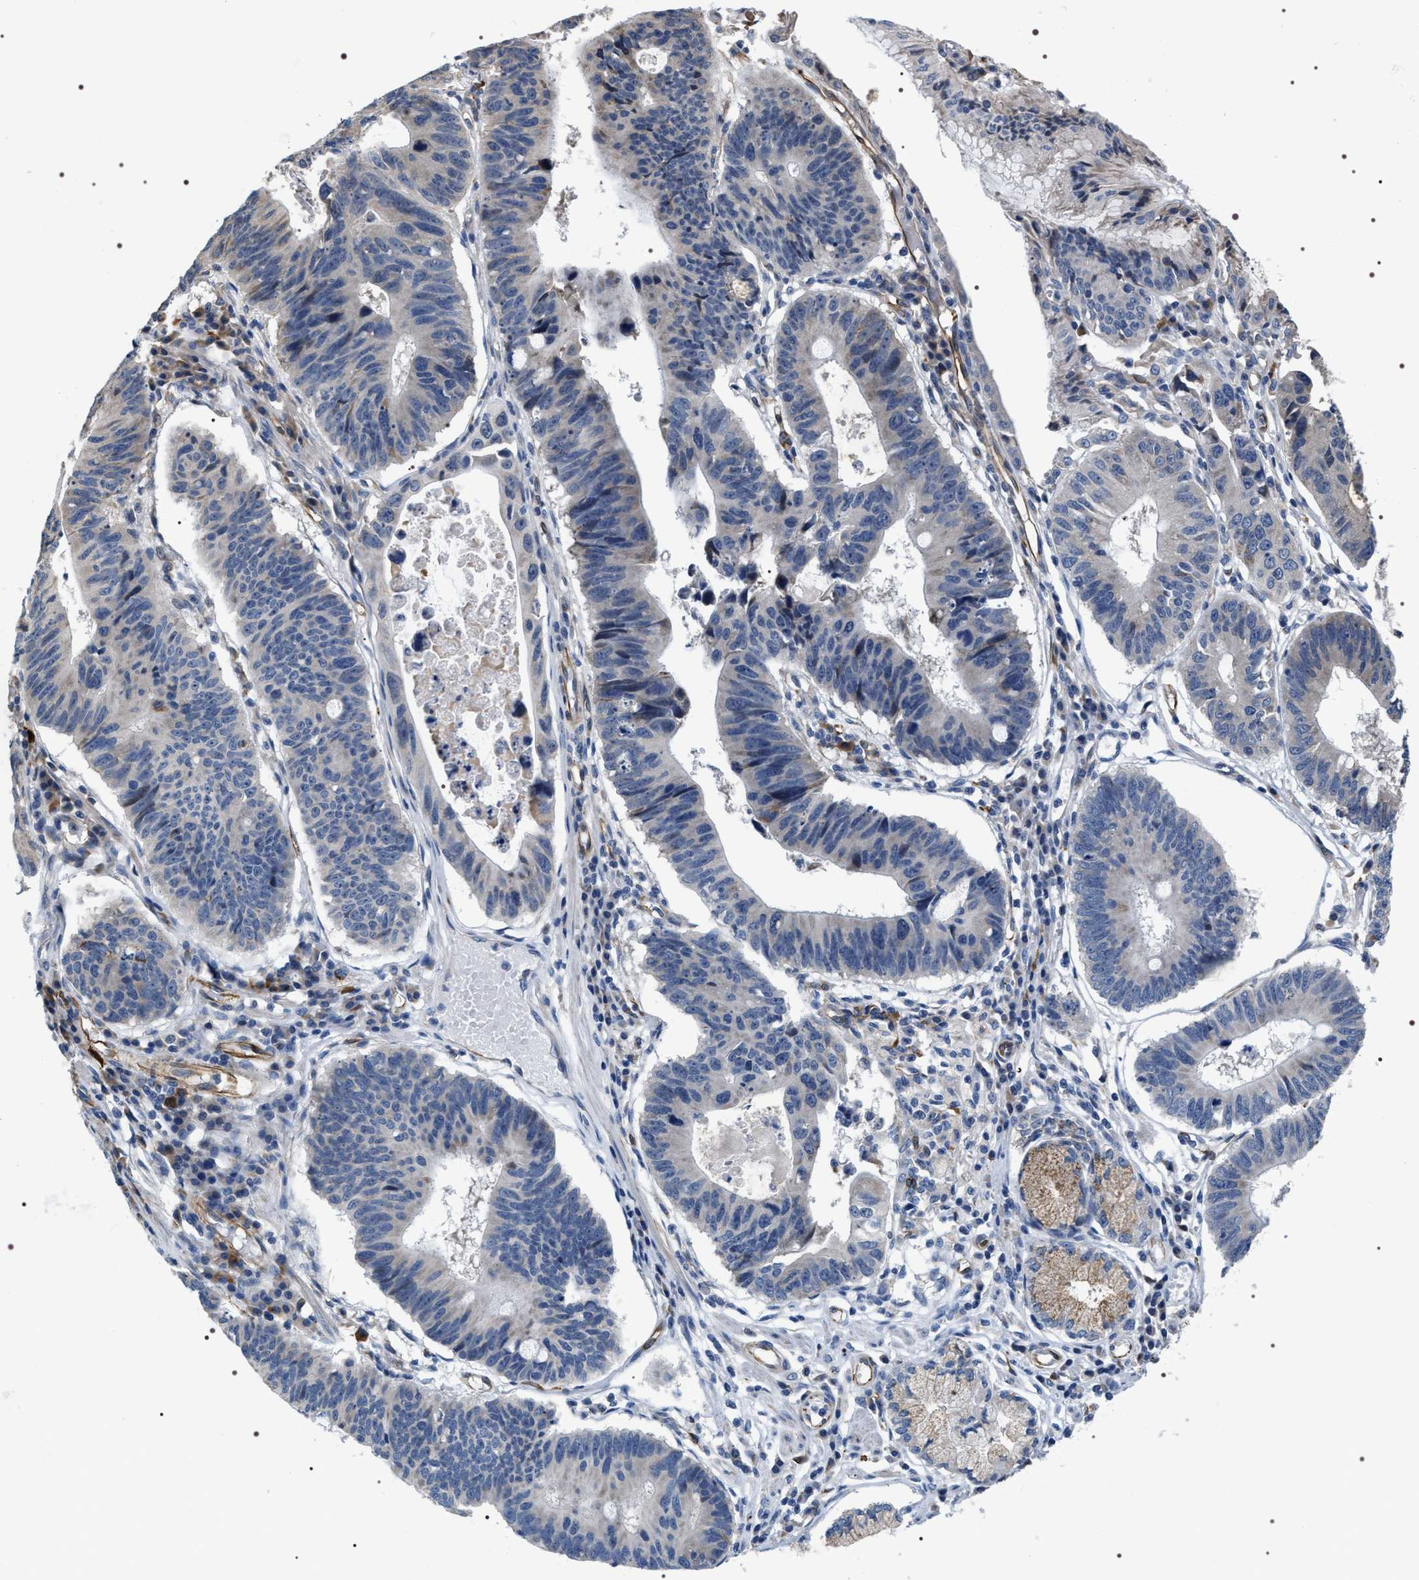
{"staining": {"intensity": "negative", "quantity": "none", "location": "none"}, "tissue": "stomach cancer", "cell_type": "Tumor cells", "image_type": "cancer", "snomed": [{"axis": "morphology", "description": "Adenocarcinoma, NOS"}, {"axis": "topography", "description": "Stomach"}], "caption": "Tumor cells are negative for protein expression in human stomach cancer.", "gene": "PKD1L1", "patient": {"sex": "male", "age": 59}}